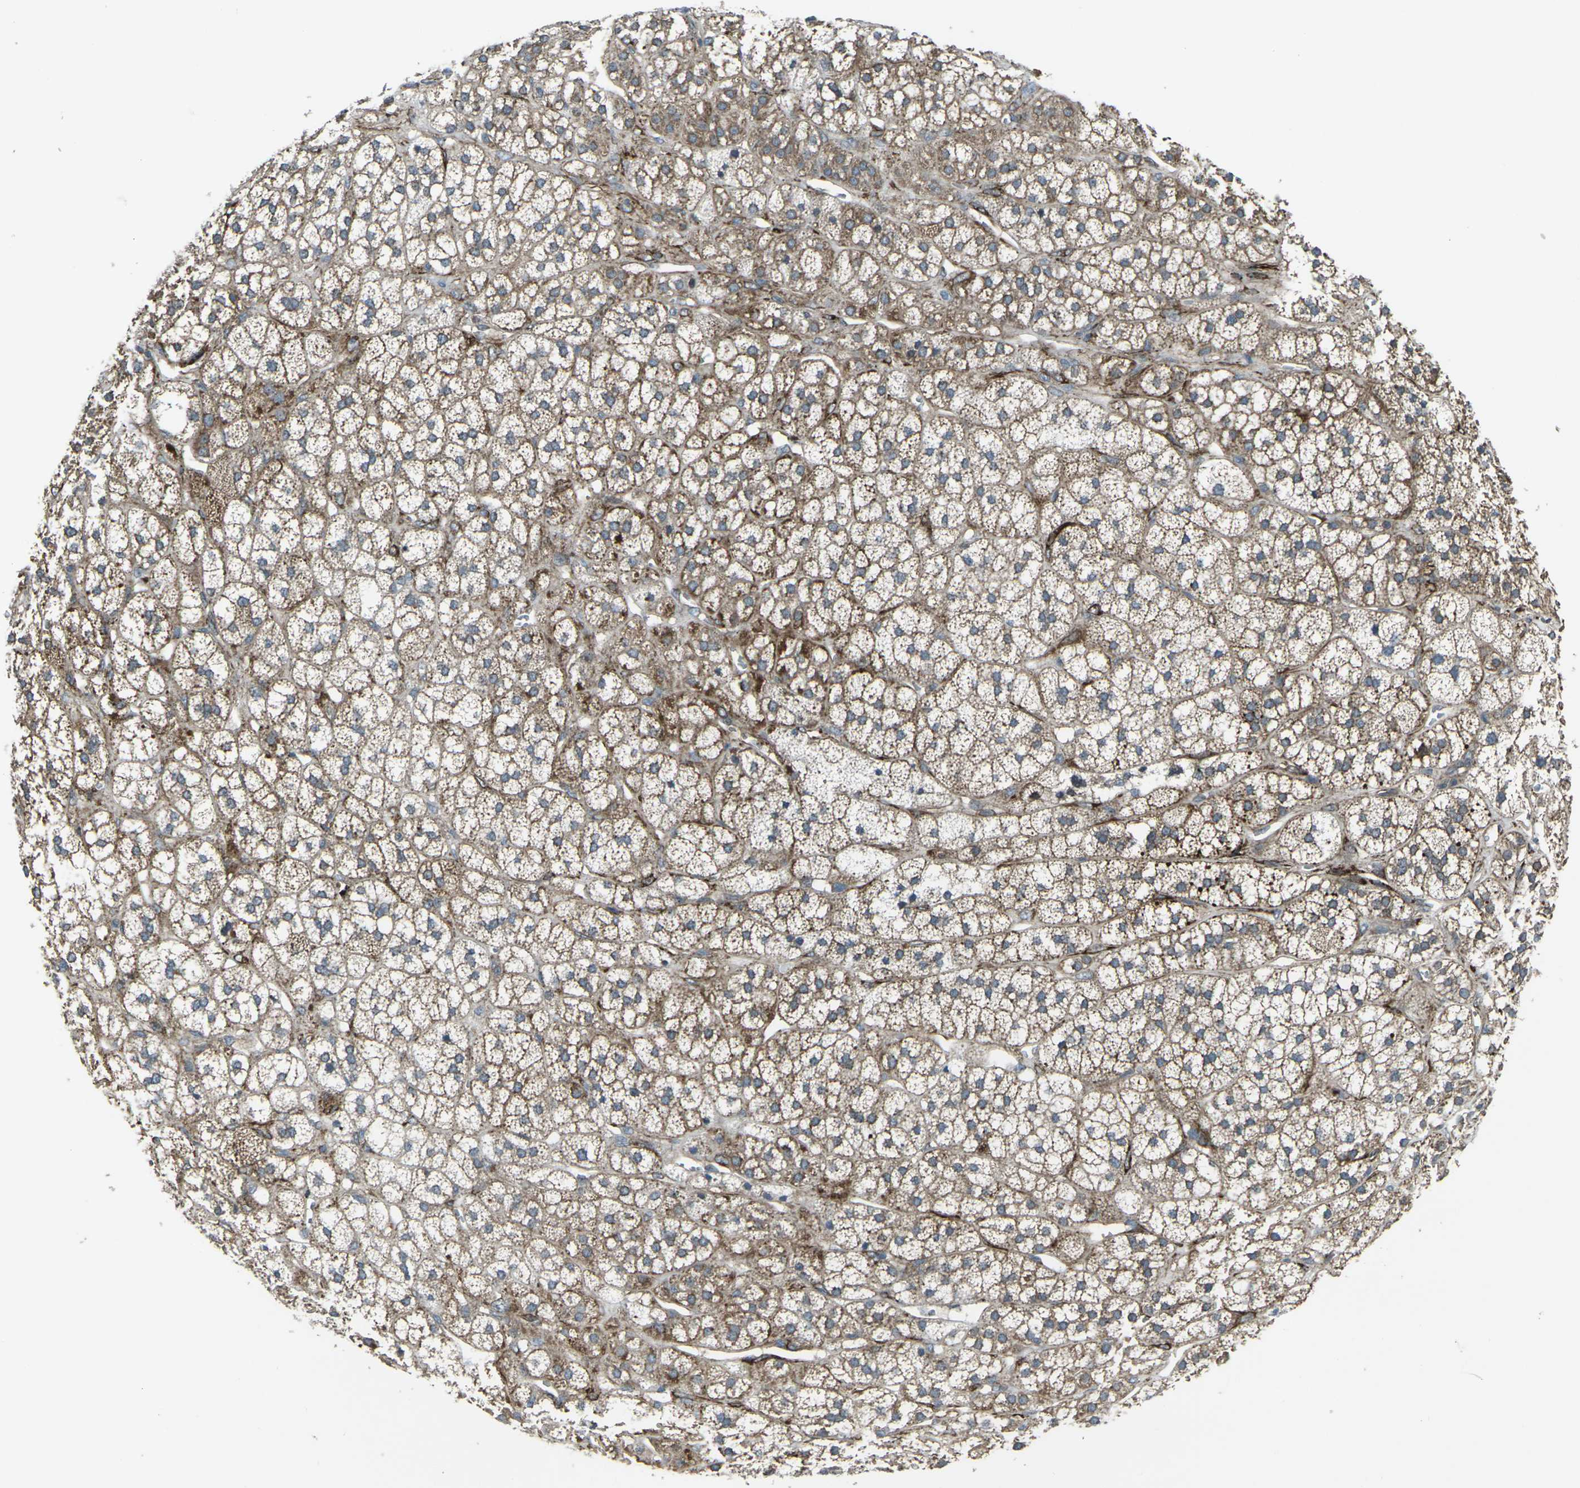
{"staining": {"intensity": "moderate", "quantity": ">75%", "location": "cytoplasmic/membranous"}, "tissue": "adrenal gland", "cell_type": "Glandular cells", "image_type": "normal", "snomed": [{"axis": "morphology", "description": "Normal tissue, NOS"}, {"axis": "topography", "description": "Adrenal gland"}], "caption": "Brown immunohistochemical staining in benign human adrenal gland displays moderate cytoplasmic/membranous positivity in about >75% of glandular cells.", "gene": "LSMEM1", "patient": {"sex": "male", "age": 56}}